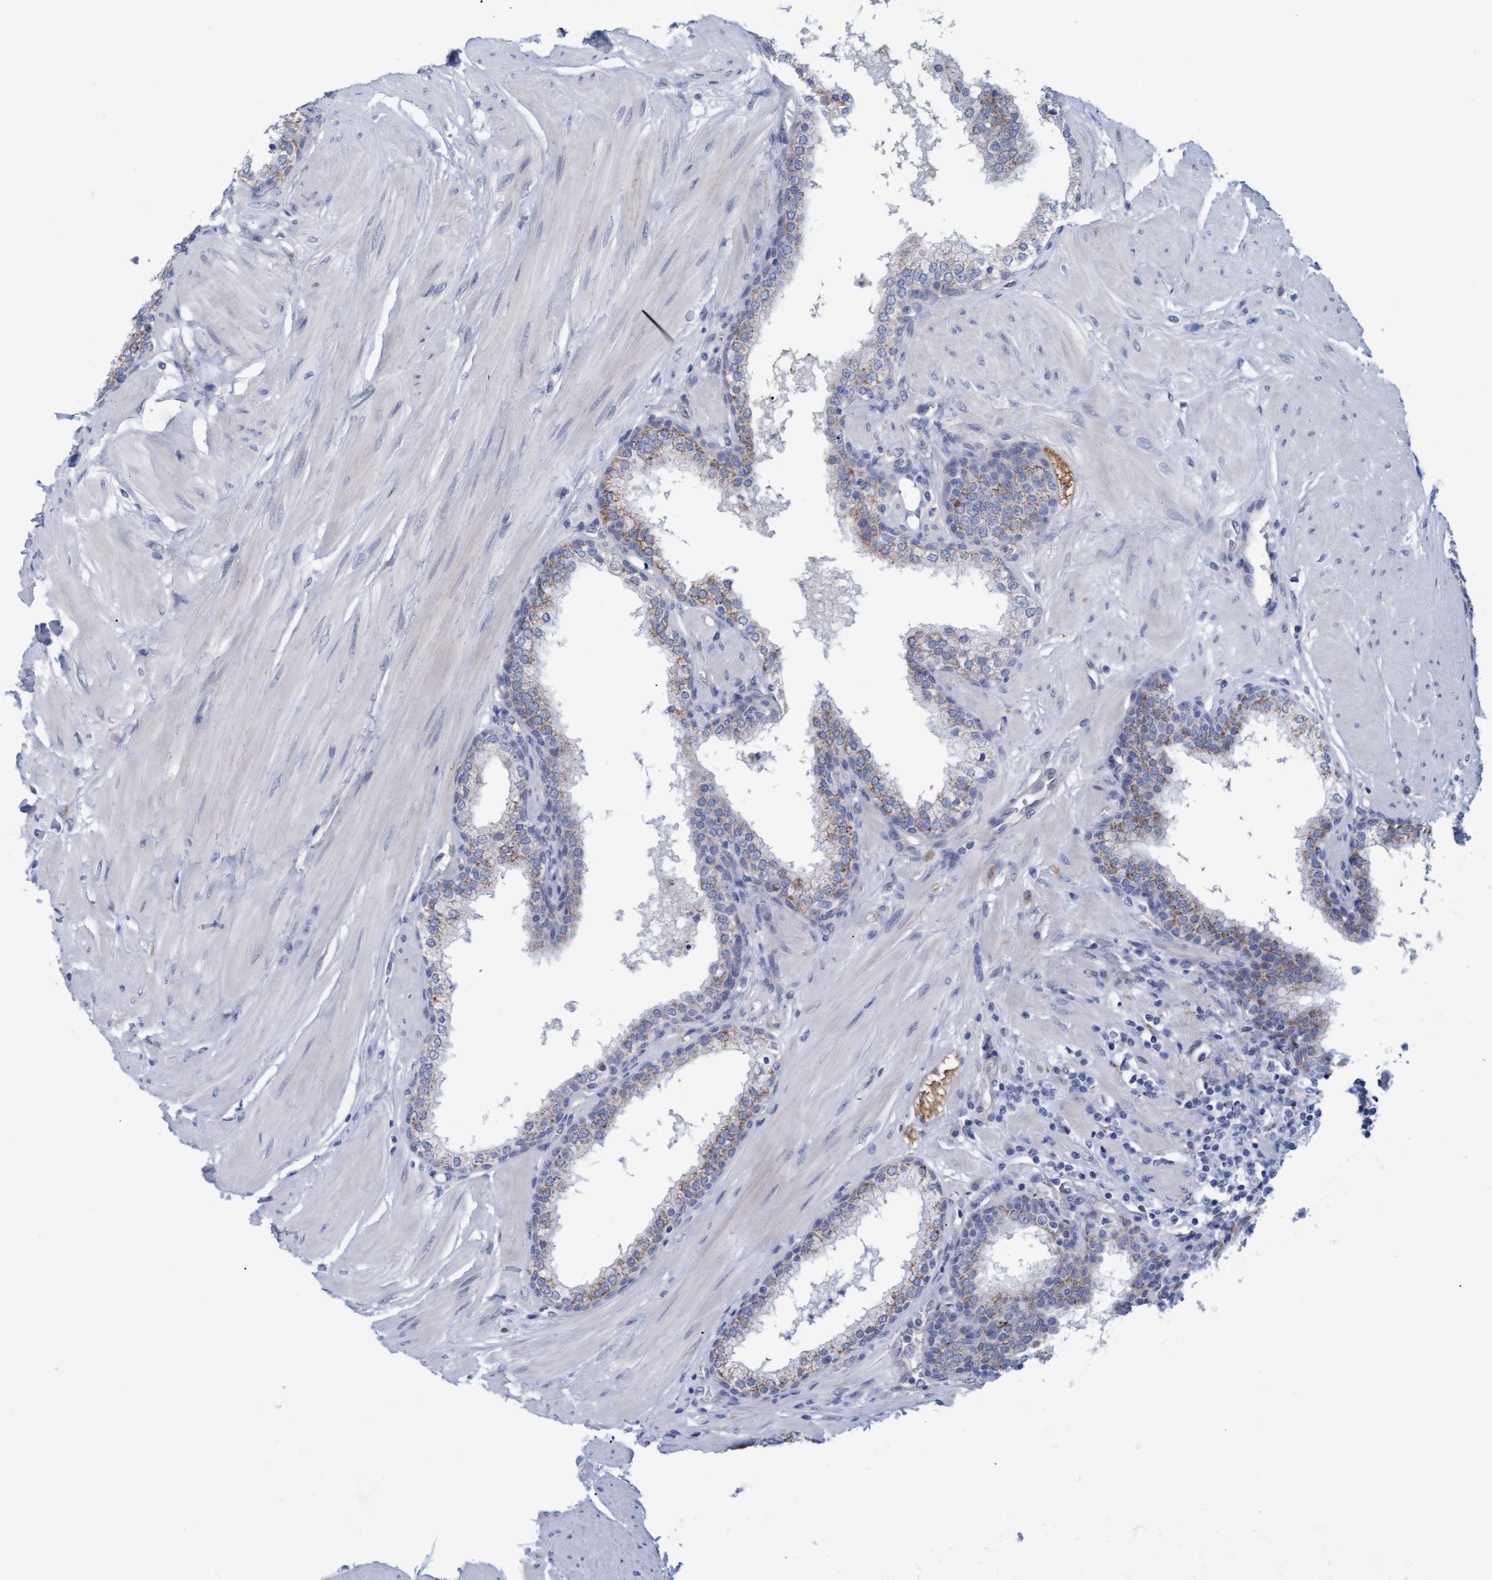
{"staining": {"intensity": "weak", "quantity": "<25%", "location": "cytoplasmic/membranous"}, "tissue": "prostate", "cell_type": "Glandular cells", "image_type": "normal", "snomed": [{"axis": "morphology", "description": "Normal tissue, NOS"}, {"axis": "topography", "description": "Prostate"}], "caption": "There is no significant positivity in glandular cells of prostate. (DAB immunohistochemistry (IHC) with hematoxylin counter stain).", "gene": "STXBP1", "patient": {"sex": "male", "age": 51}}